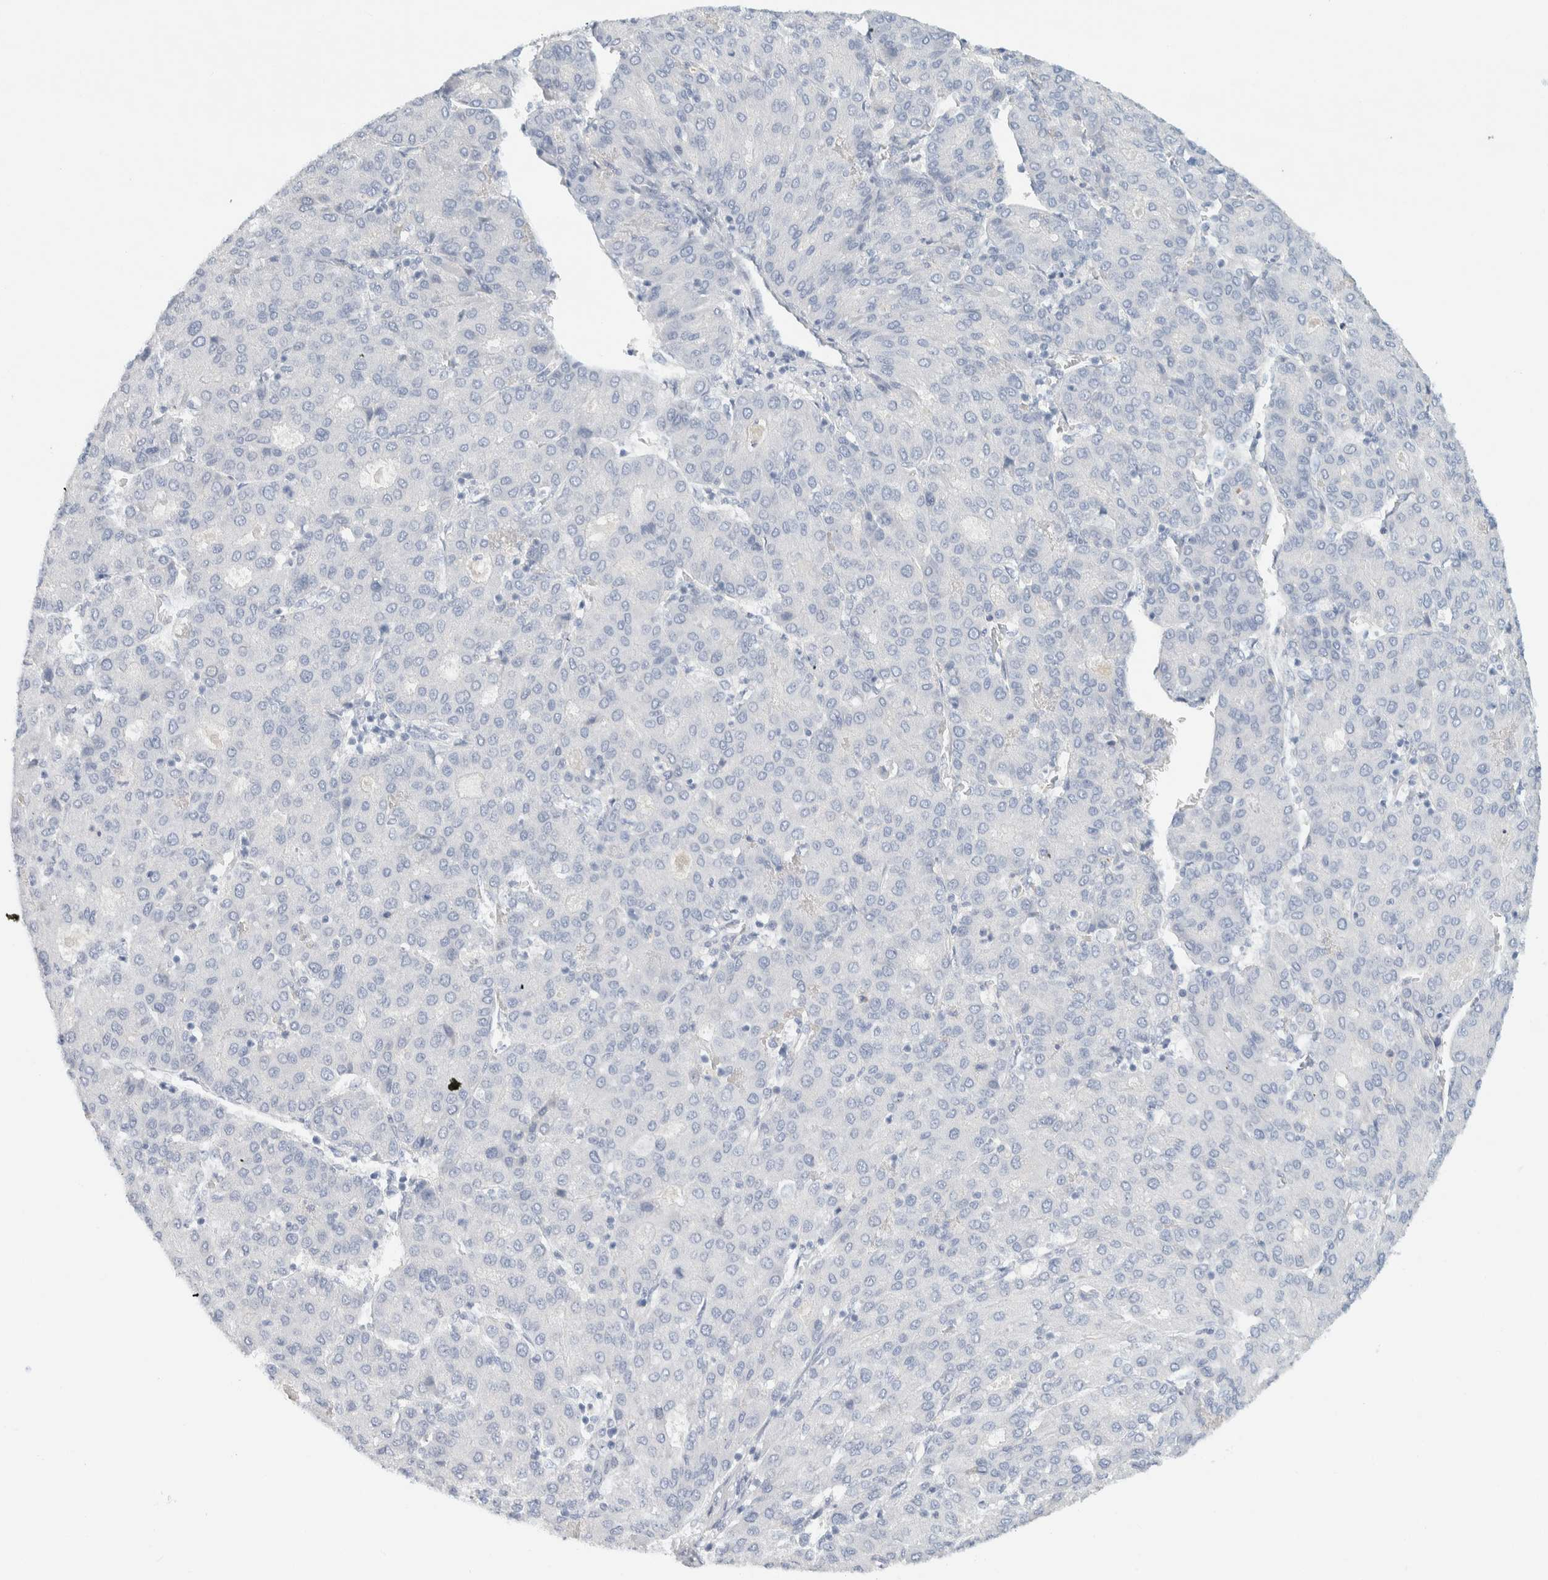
{"staining": {"intensity": "negative", "quantity": "none", "location": "none"}, "tissue": "liver cancer", "cell_type": "Tumor cells", "image_type": "cancer", "snomed": [{"axis": "morphology", "description": "Carcinoma, Hepatocellular, NOS"}, {"axis": "topography", "description": "Liver"}], "caption": "IHC of human liver cancer reveals no positivity in tumor cells.", "gene": "ALOX12B", "patient": {"sex": "male", "age": 65}}